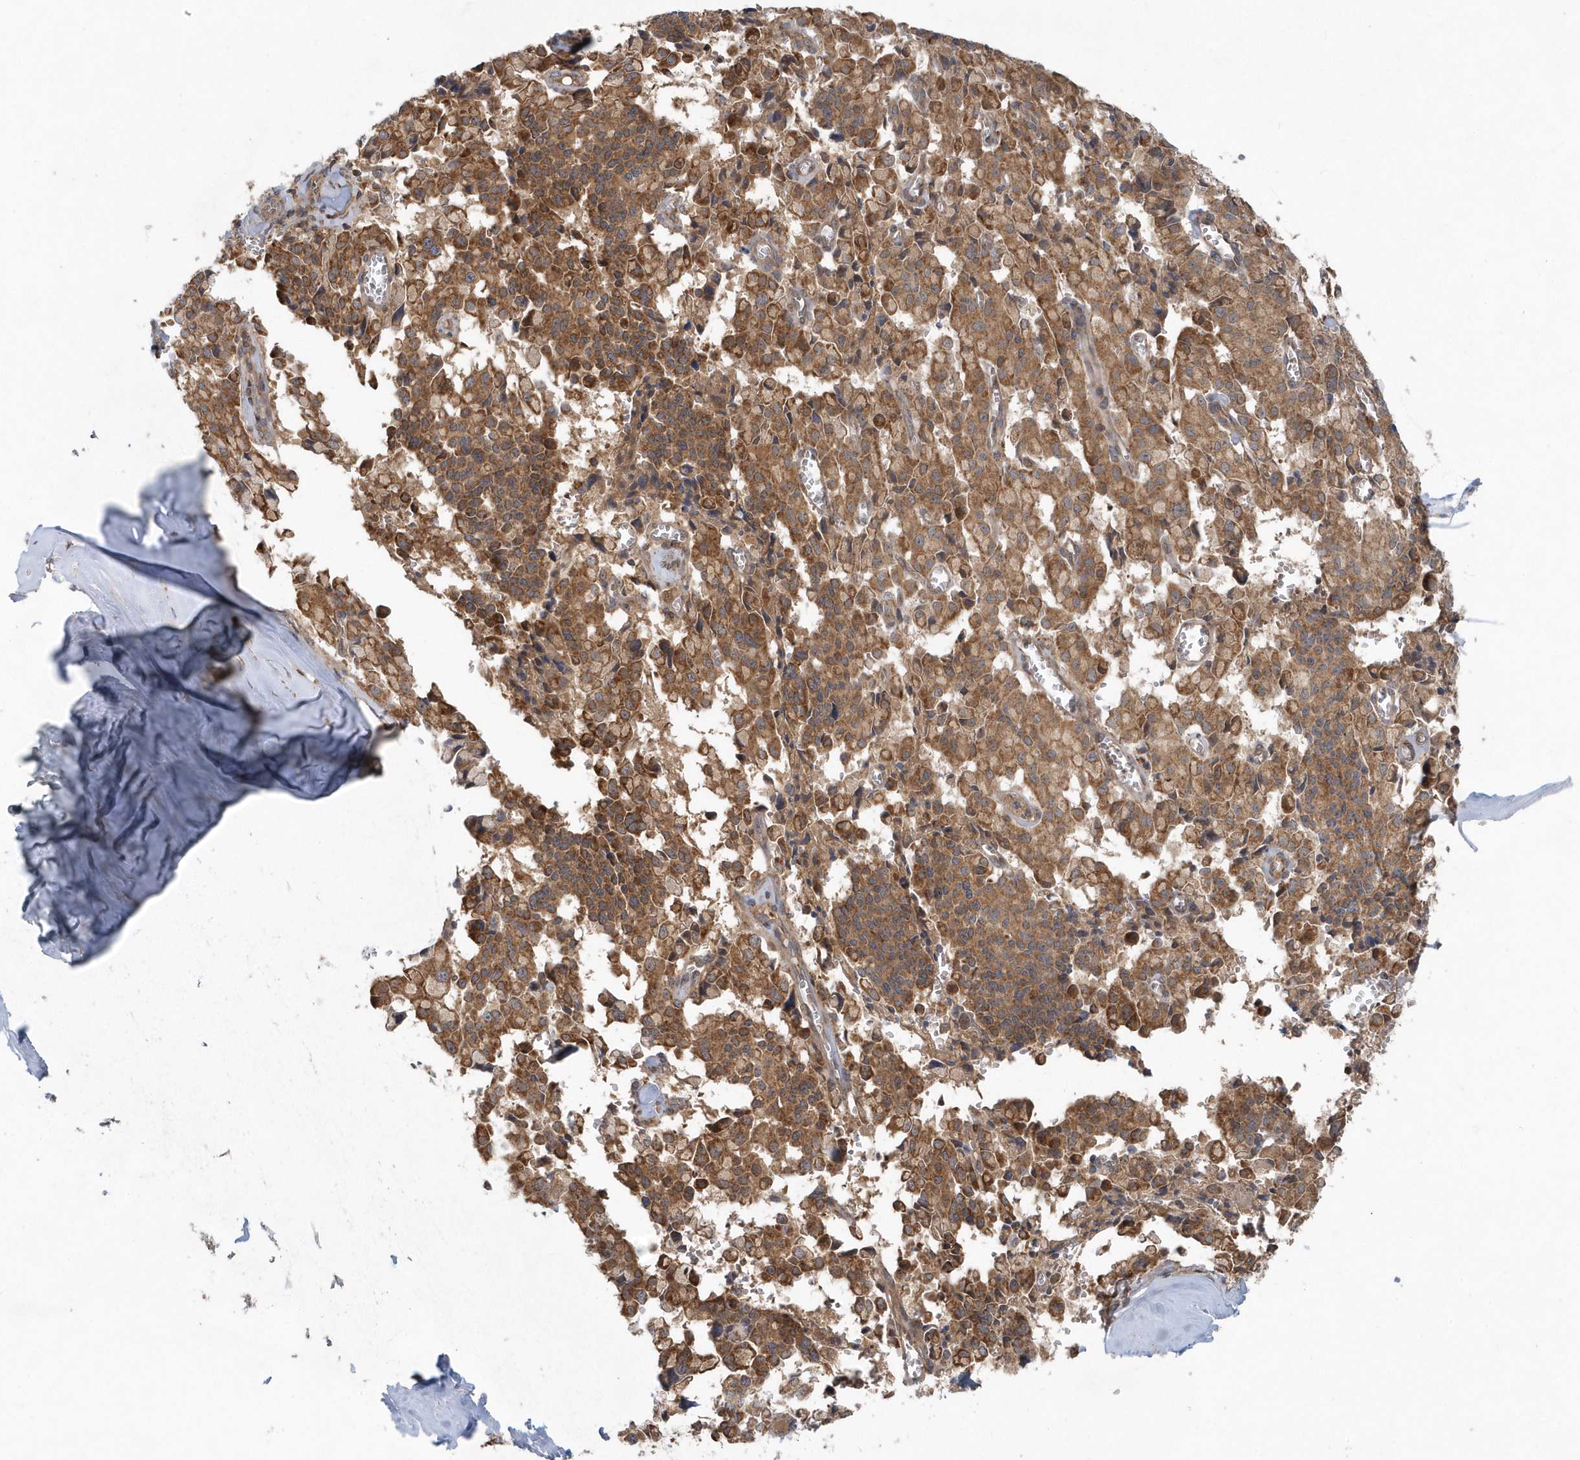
{"staining": {"intensity": "strong", "quantity": ">75%", "location": "cytoplasmic/membranous"}, "tissue": "pancreatic cancer", "cell_type": "Tumor cells", "image_type": "cancer", "snomed": [{"axis": "morphology", "description": "Adenocarcinoma, NOS"}, {"axis": "topography", "description": "Pancreas"}], "caption": "Brown immunohistochemical staining in human pancreatic cancer (adenocarcinoma) reveals strong cytoplasmic/membranous staining in about >75% of tumor cells. The staining is performed using DAB brown chromogen to label protein expression. The nuclei are counter-stained blue using hematoxylin.", "gene": "PPP1R7", "patient": {"sex": "male", "age": 65}}